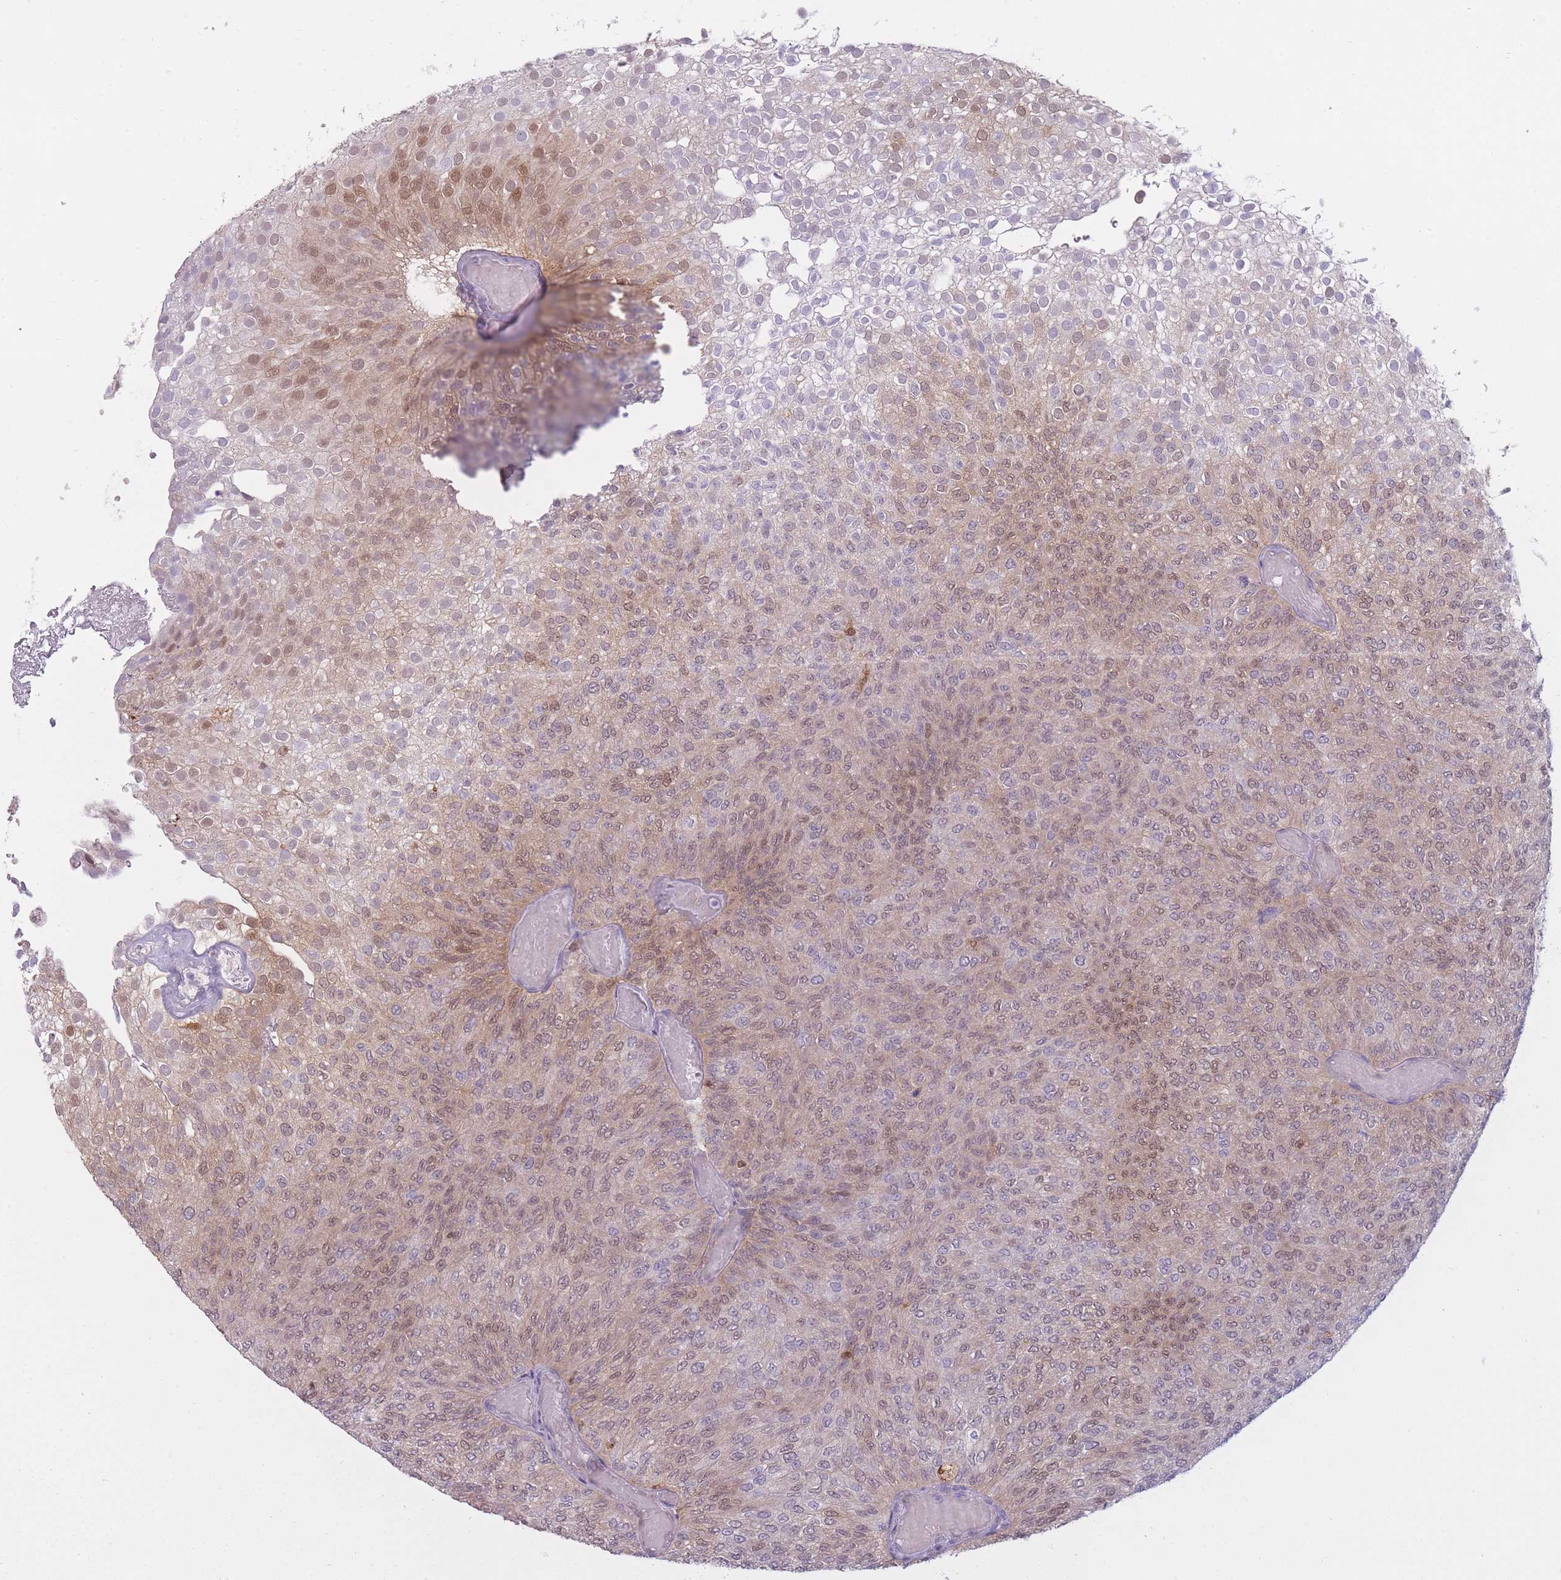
{"staining": {"intensity": "weak", "quantity": ">75%", "location": "cytoplasmic/membranous,nuclear"}, "tissue": "urothelial cancer", "cell_type": "Tumor cells", "image_type": "cancer", "snomed": [{"axis": "morphology", "description": "Urothelial carcinoma, Low grade"}, {"axis": "topography", "description": "Urinary bladder"}], "caption": "A photomicrograph of human urothelial carcinoma (low-grade) stained for a protein reveals weak cytoplasmic/membranous and nuclear brown staining in tumor cells. (DAB (3,3'-diaminobenzidine) = brown stain, brightfield microscopy at high magnification).", "gene": "LGALS9", "patient": {"sex": "male", "age": 78}}